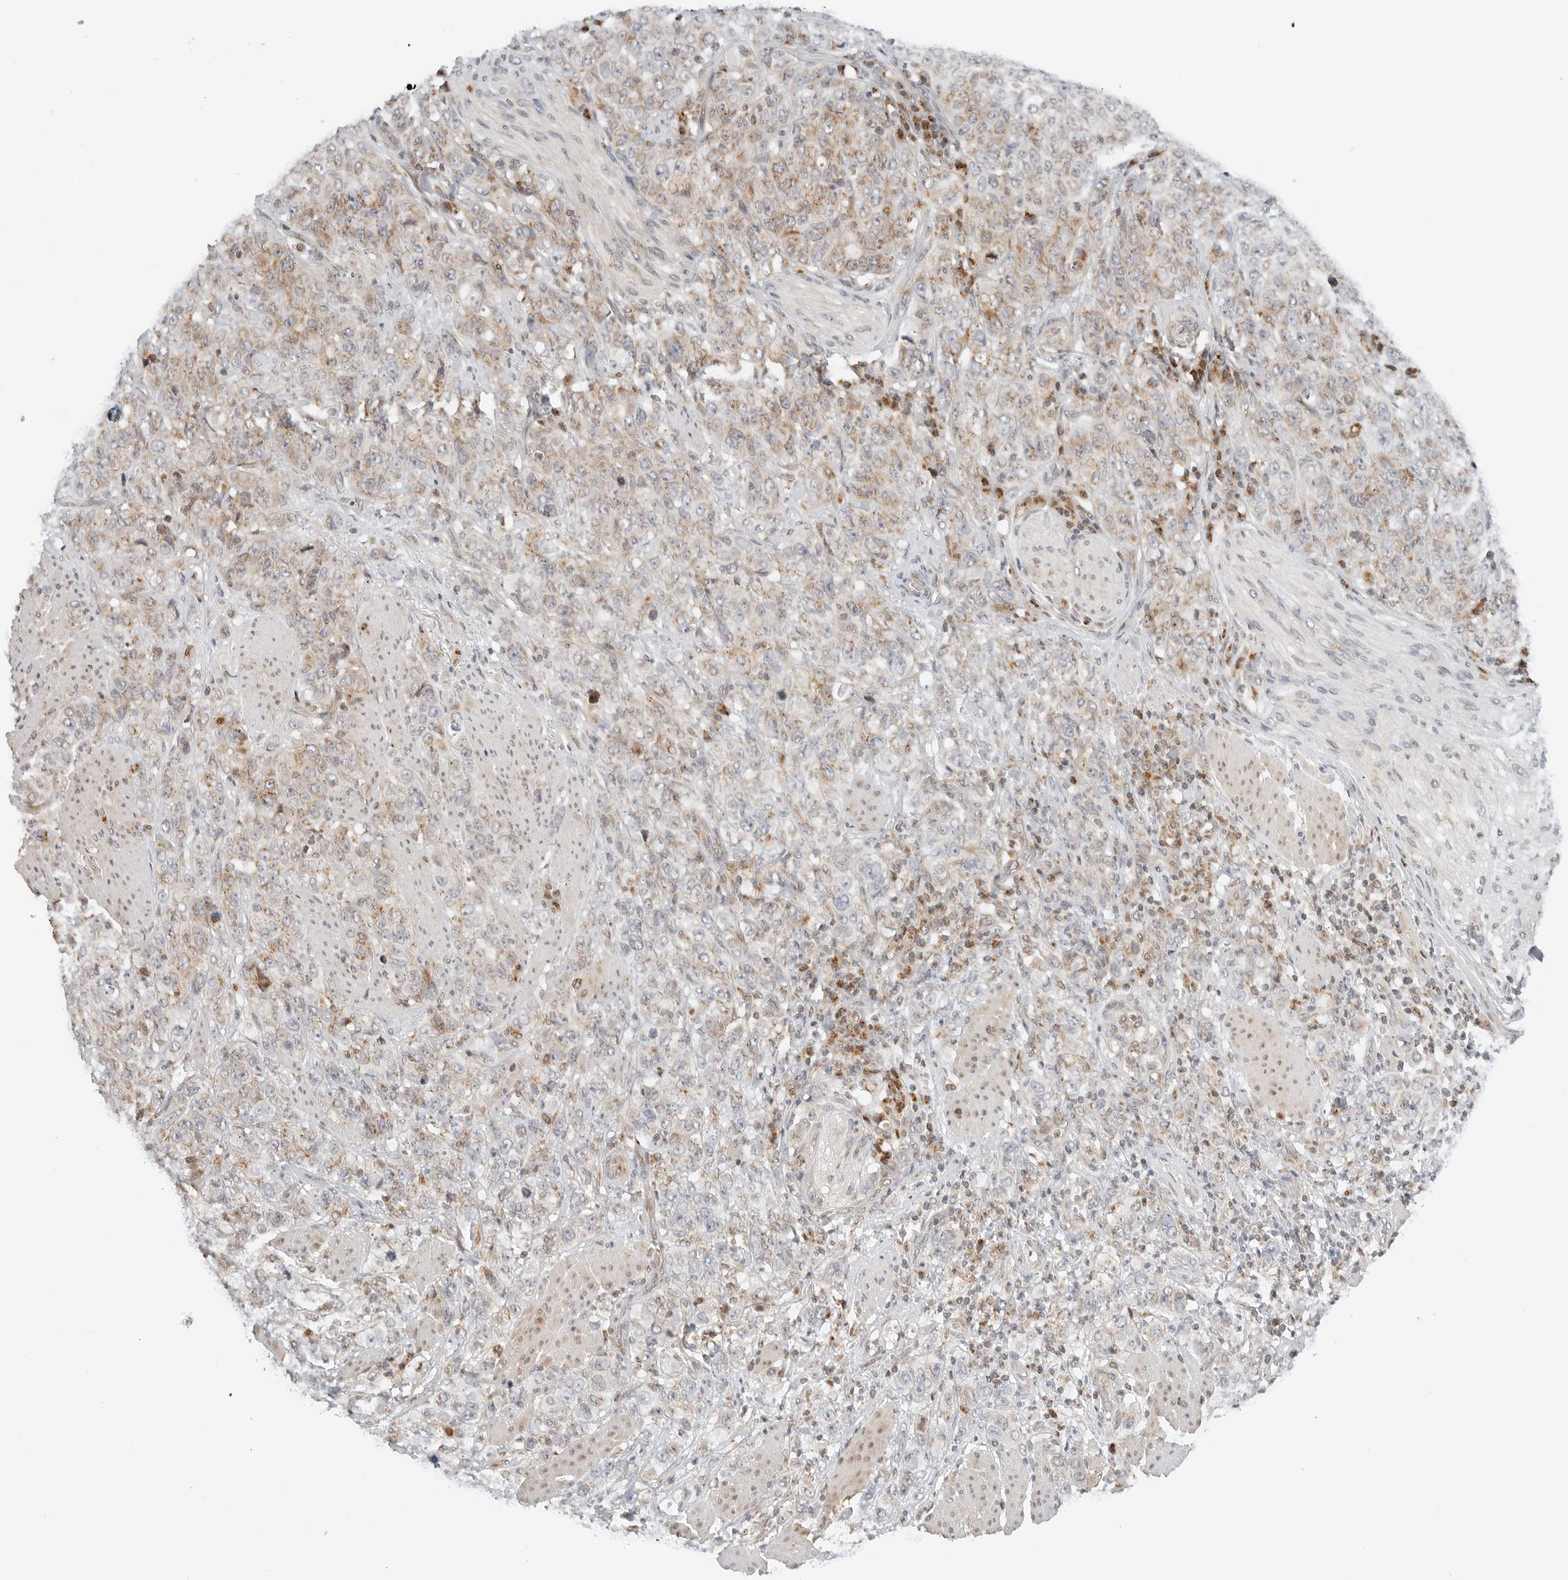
{"staining": {"intensity": "weak", "quantity": ">75%", "location": "cytoplasmic/membranous"}, "tissue": "stomach cancer", "cell_type": "Tumor cells", "image_type": "cancer", "snomed": [{"axis": "morphology", "description": "Adenocarcinoma, NOS"}, {"axis": "topography", "description": "Stomach"}], "caption": "This image displays adenocarcinoma (stomach) stained with IHC to label a protein in brown. The cytoplasmic/membranous of tumor cells show weak positivity for the protein. Nuclei are counter-stained blue.", "gene": "DYRK4", "patient": {"sex": "male", "age": 48}}